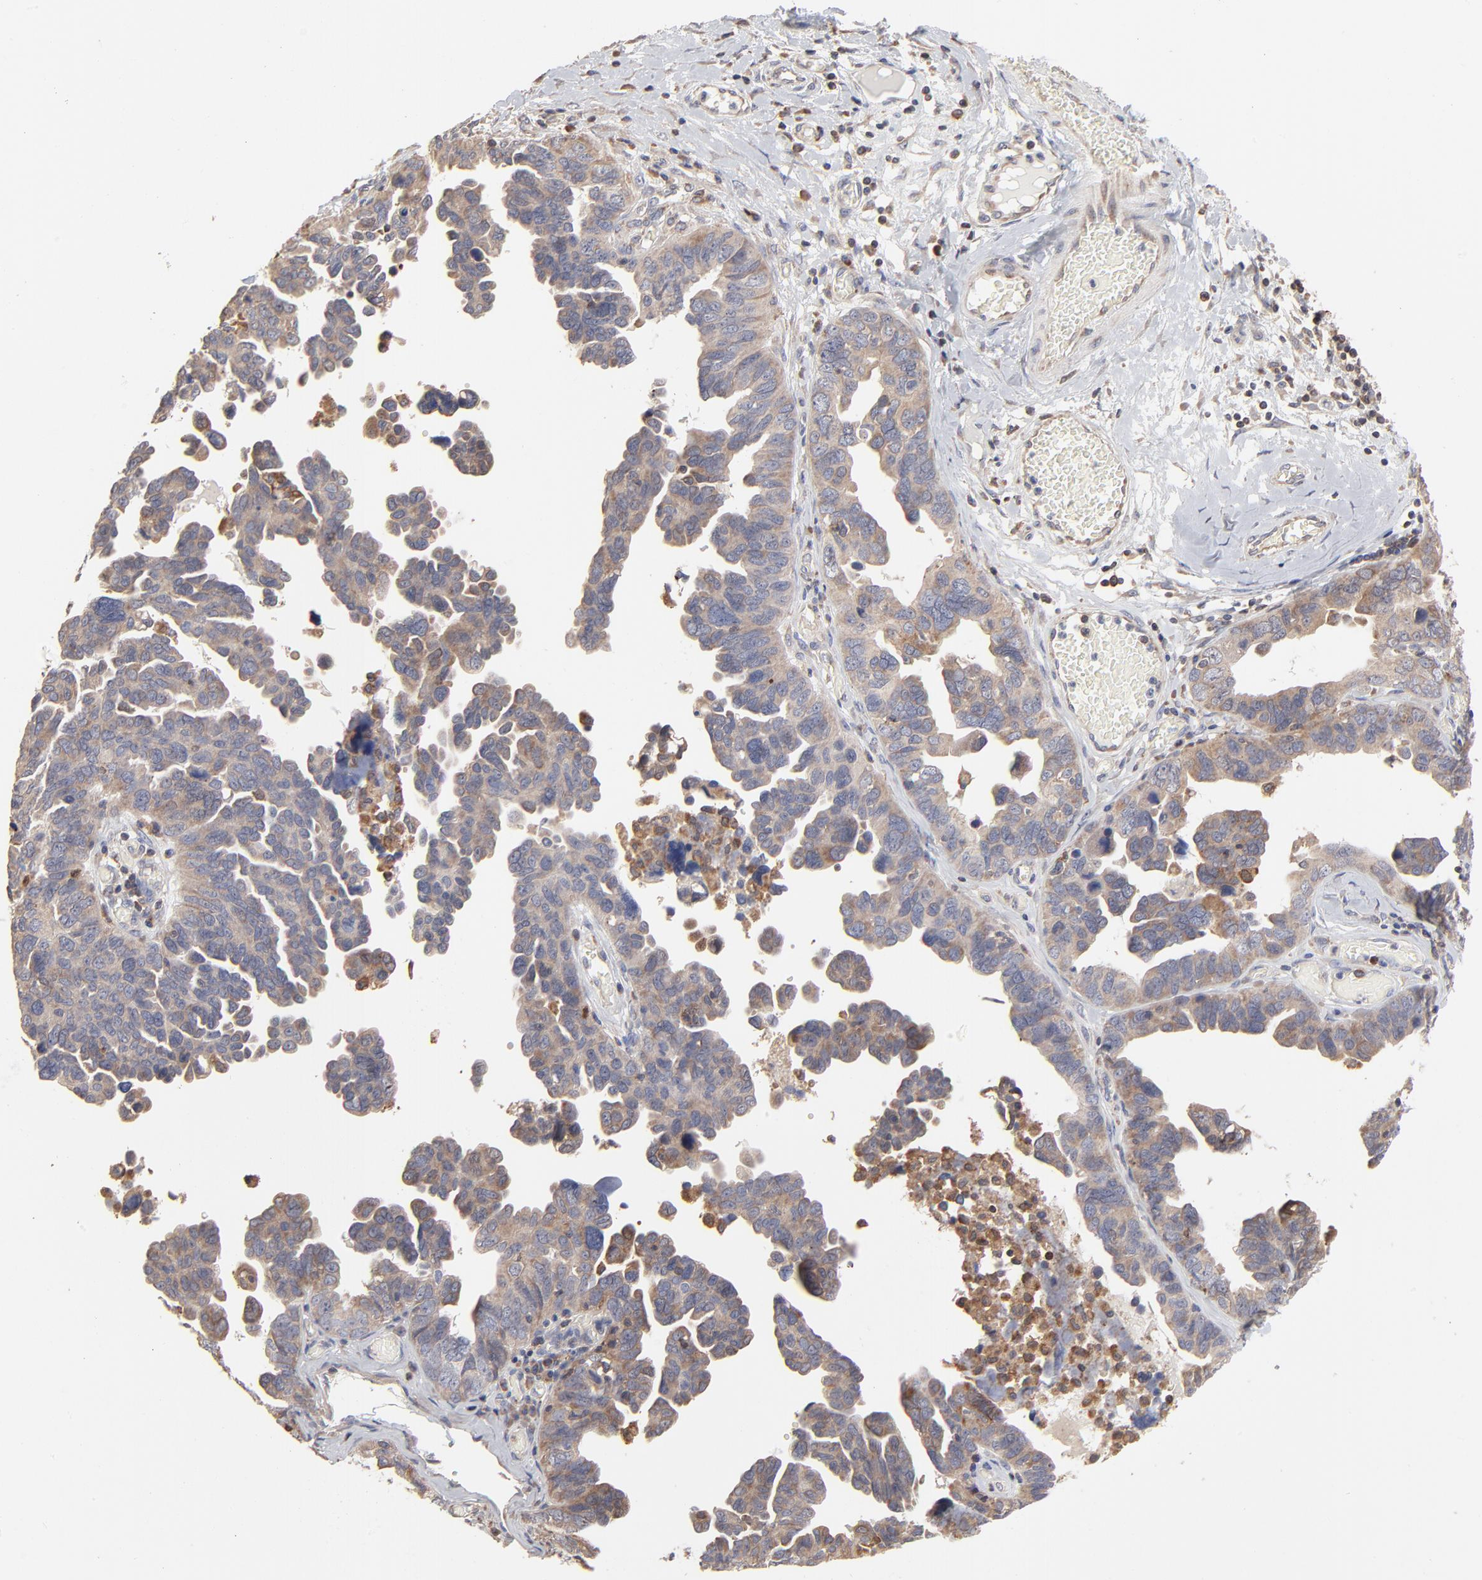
{"staining": {"intensity": "moderate", "quantity": "25%-75%", "location": "cytoplasmic/membranous"}, "tissue": "ovarian cancer", "cell_type": "Tumor cells", "image_type": "cancer", "snomed": [{"axis": "morphology", "description": "Cystadenocarcinoma, serous, NOS"}, {"axis": "topography", "description": "Ovary"}], "caption": "Ovarian cancer stained with a brown dye shows moderate cytoplasmic/membranous positive expression in about 25%-75% of tumor cells.", "gene": "RNF213", "patient": {"sex": "female", "age": 64}}